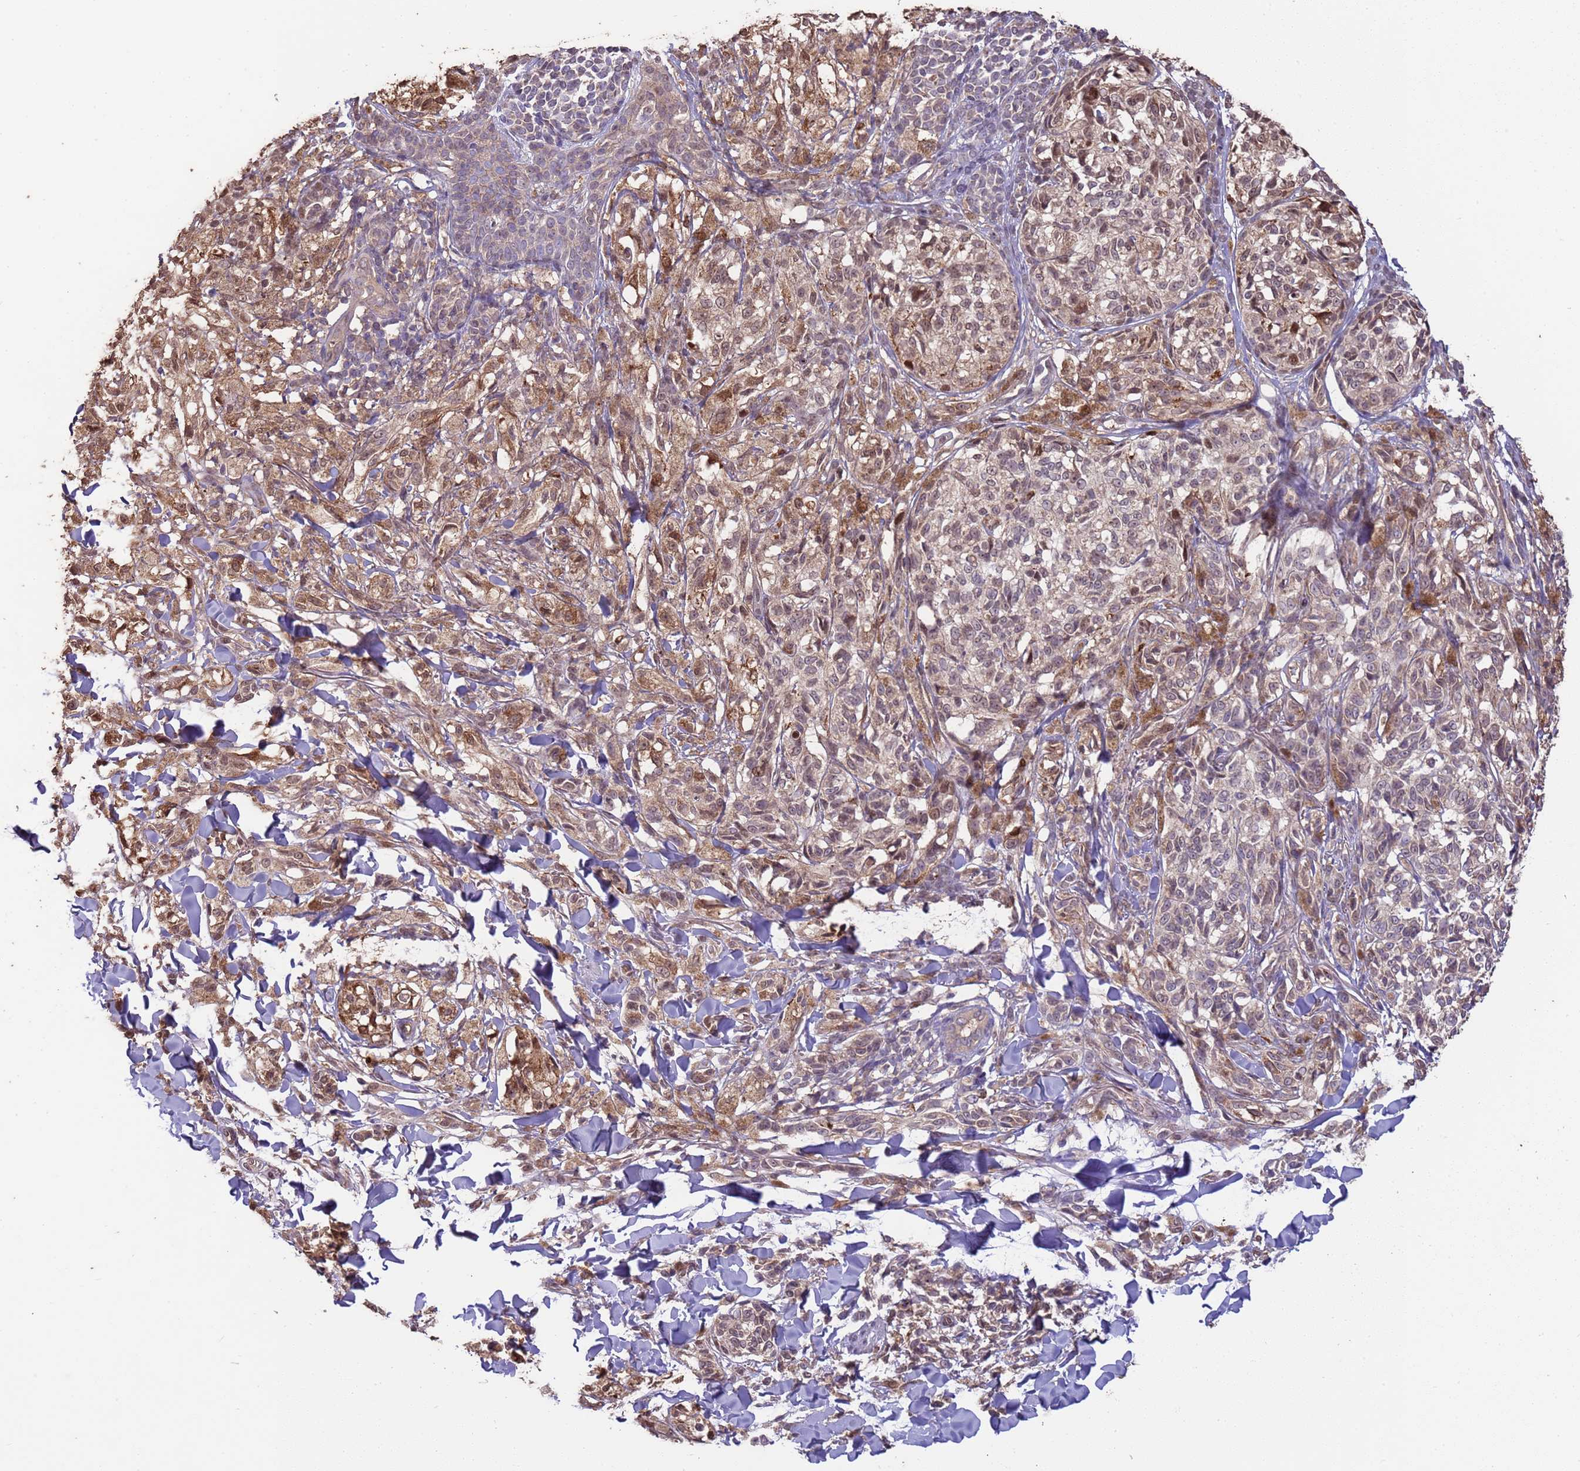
{"staining": {"intensity": "moderate", "quantity": "25%-75%", "location": "cytoplasmic/membranous,nuclear"}, "tissue": "melanoma", "cell_type": "Tumor cells", "image_type": "cancer", "snomed": [{"axis": "morphology", "description": "Malignant melanoma, NOS"}, {"axis": "topography", "description": "Skin of upper extremity"}], "caption": "Protein staining of malignant melanoma tissue shows moderate cytoplasmic/membranous and nuclear expression in about 25%-75% of tumor cells. The staining was performed using DAB, with brown indicating positive protein expression. Nuclei are stained blue with hematoxylin.", "gene": "NPHP1", "patient": {"sex": "male", "age": 40}}